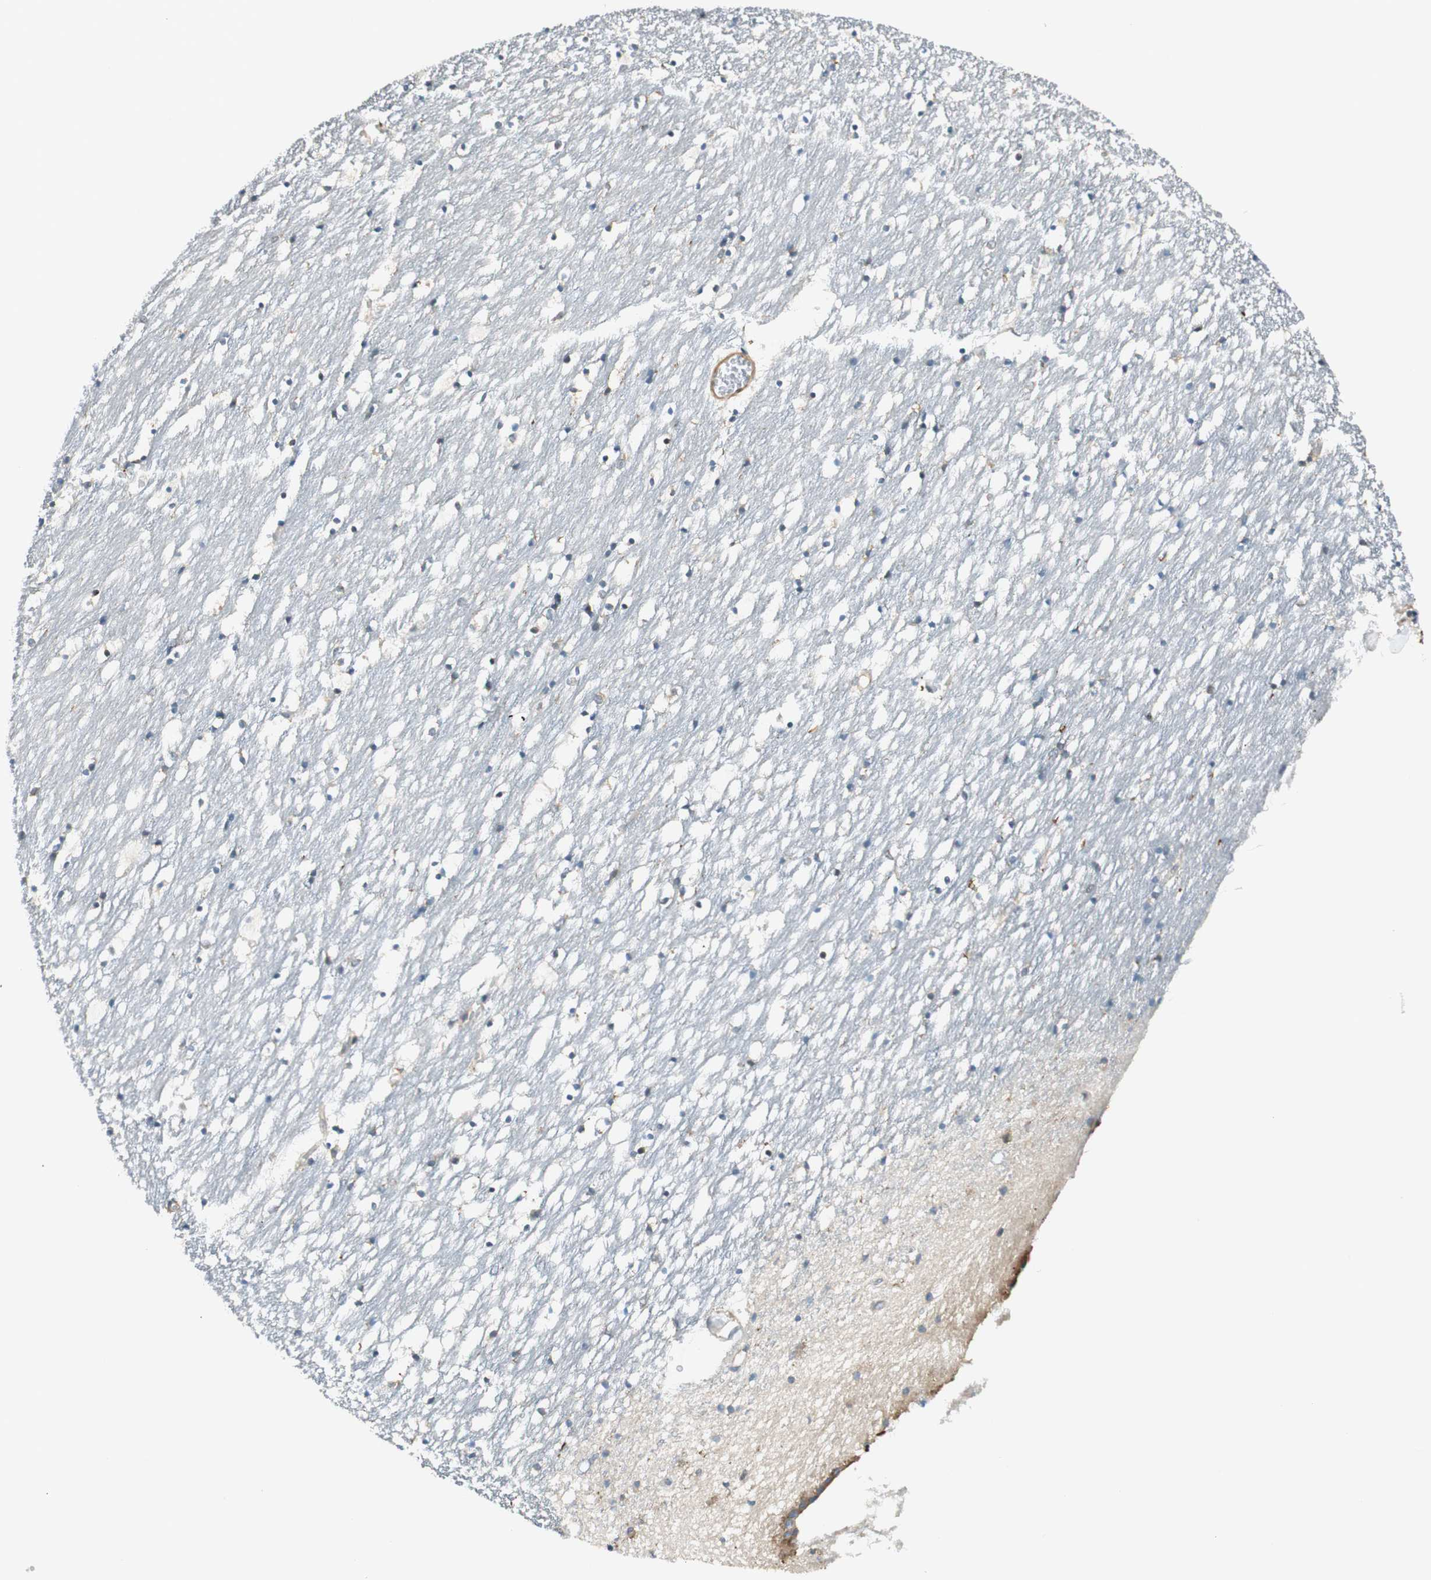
{"staining": {"intensity": "moderate", "quantity": "<25%", "location": "cytoplasmic/membranous"}, "tissue": "caudate", "cell_type": "Glial cells", "image_type": "normal", "snomed": [{"axis": "morphology", "description": "Normal tissue, NOS"}, {"axis": "topography", "description": "Lateral ventricle wall"}], "caption": "High-power microscopy captured an immunohistochemistry (IHC) histopathology image of unremarkable caudate, revealing moderate cytoplasmic/membranous positivity in about <25% of glial cells. (brown staining indicates protein expression, while blue staining denotes nuclei).", "gene": "PI4K2B", "patient": {"sex": "male", "age": 45}}